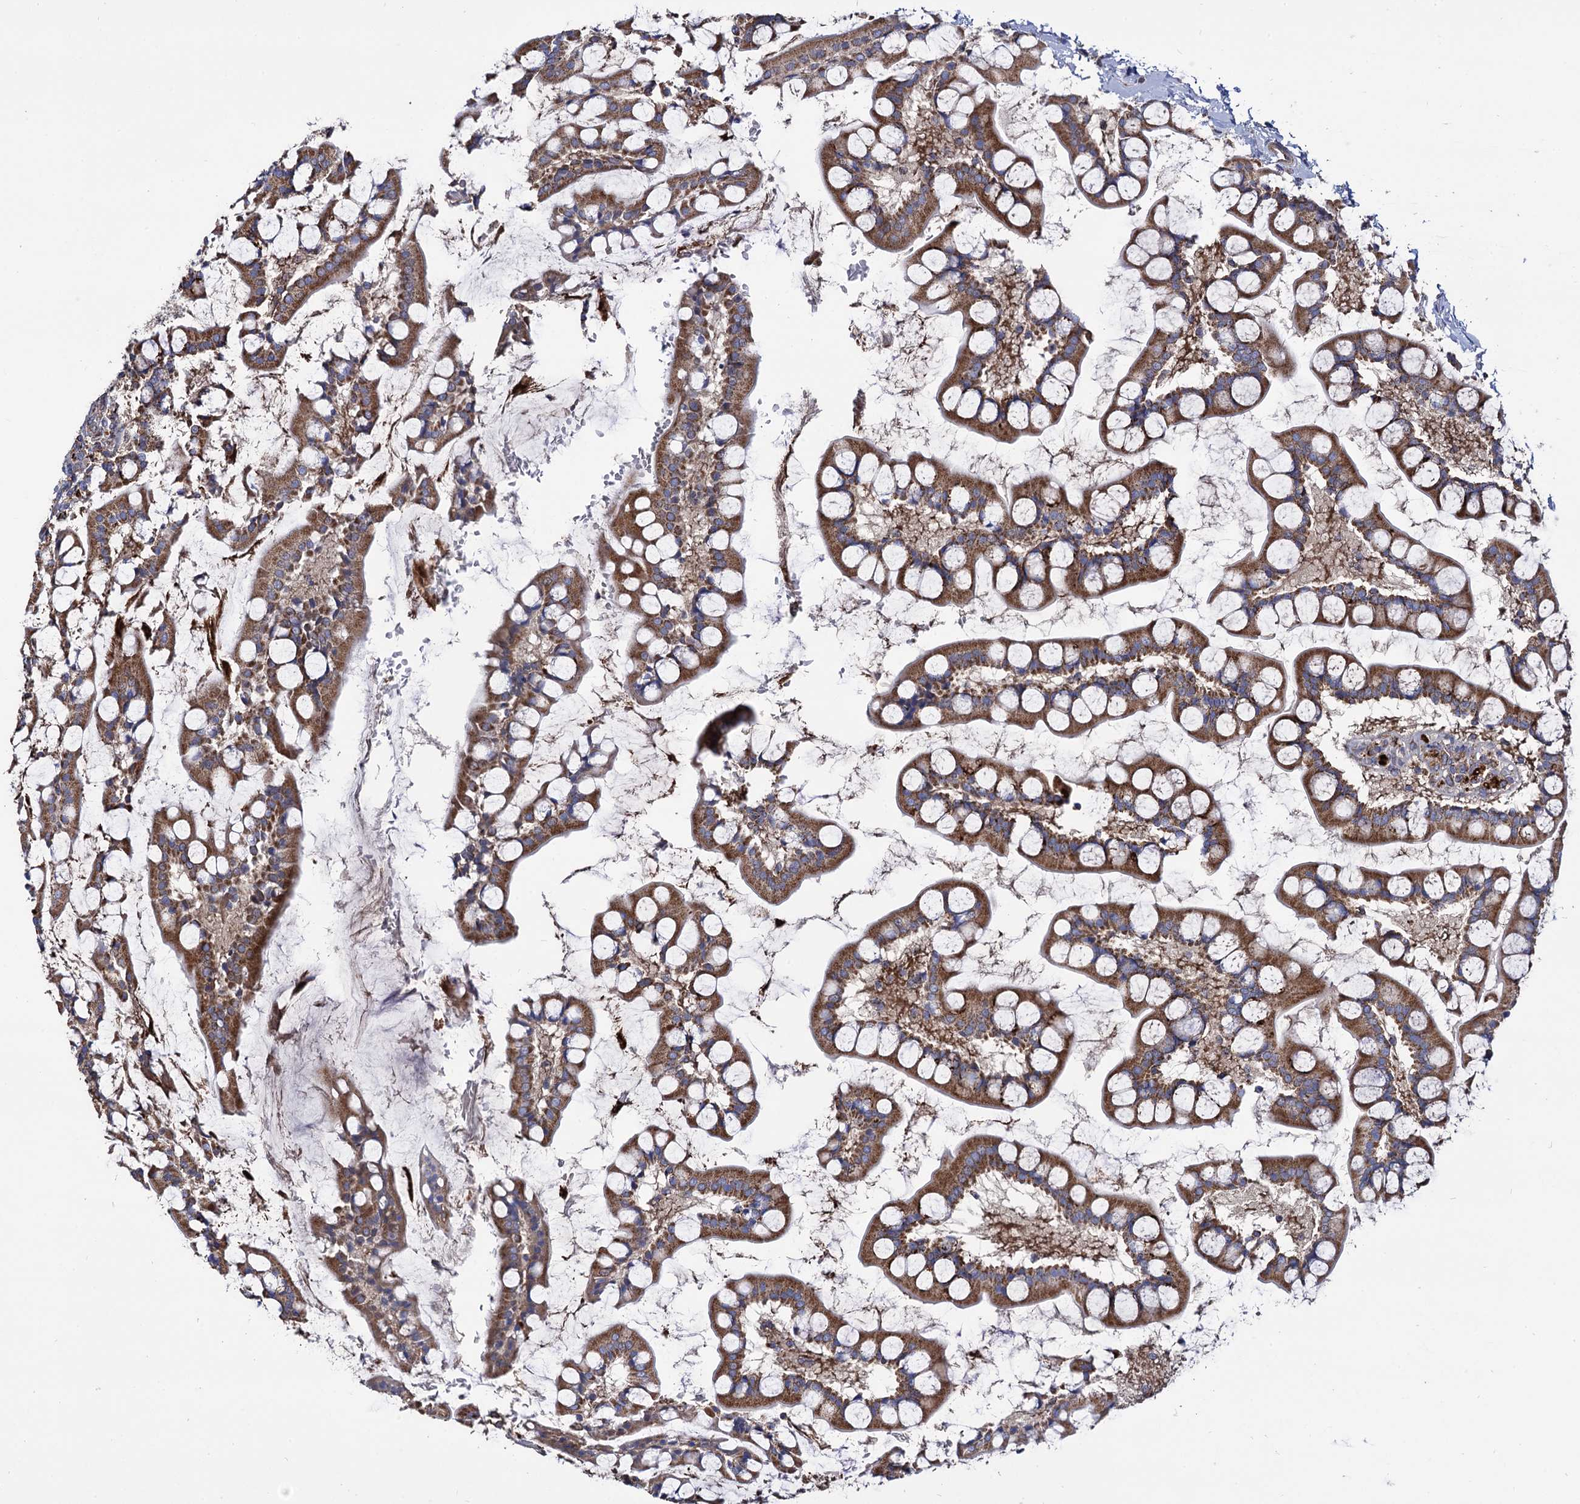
{"staining": {"intensity": "strong", "quantity": ">75%", "location": "cytoplasmic/membranous"}, "tissue": "small intestine", "cell_type": "Glandular cells", "image_type": "normal", "snomed": [{"axis": "morphology", "description": "Normal tissue, NOS"}, {"axis": "topography", "description": "Small intestine"}], "caption": "IHC of normal small intestine shows high levels of strong cytoplasmic/membranous positivity in about >75% of glandular cells. The protein is shown in brown color, while the nuclei are stained blue.", "gene": "IQCH", "patient": {"sex": "male", "age": 52}}